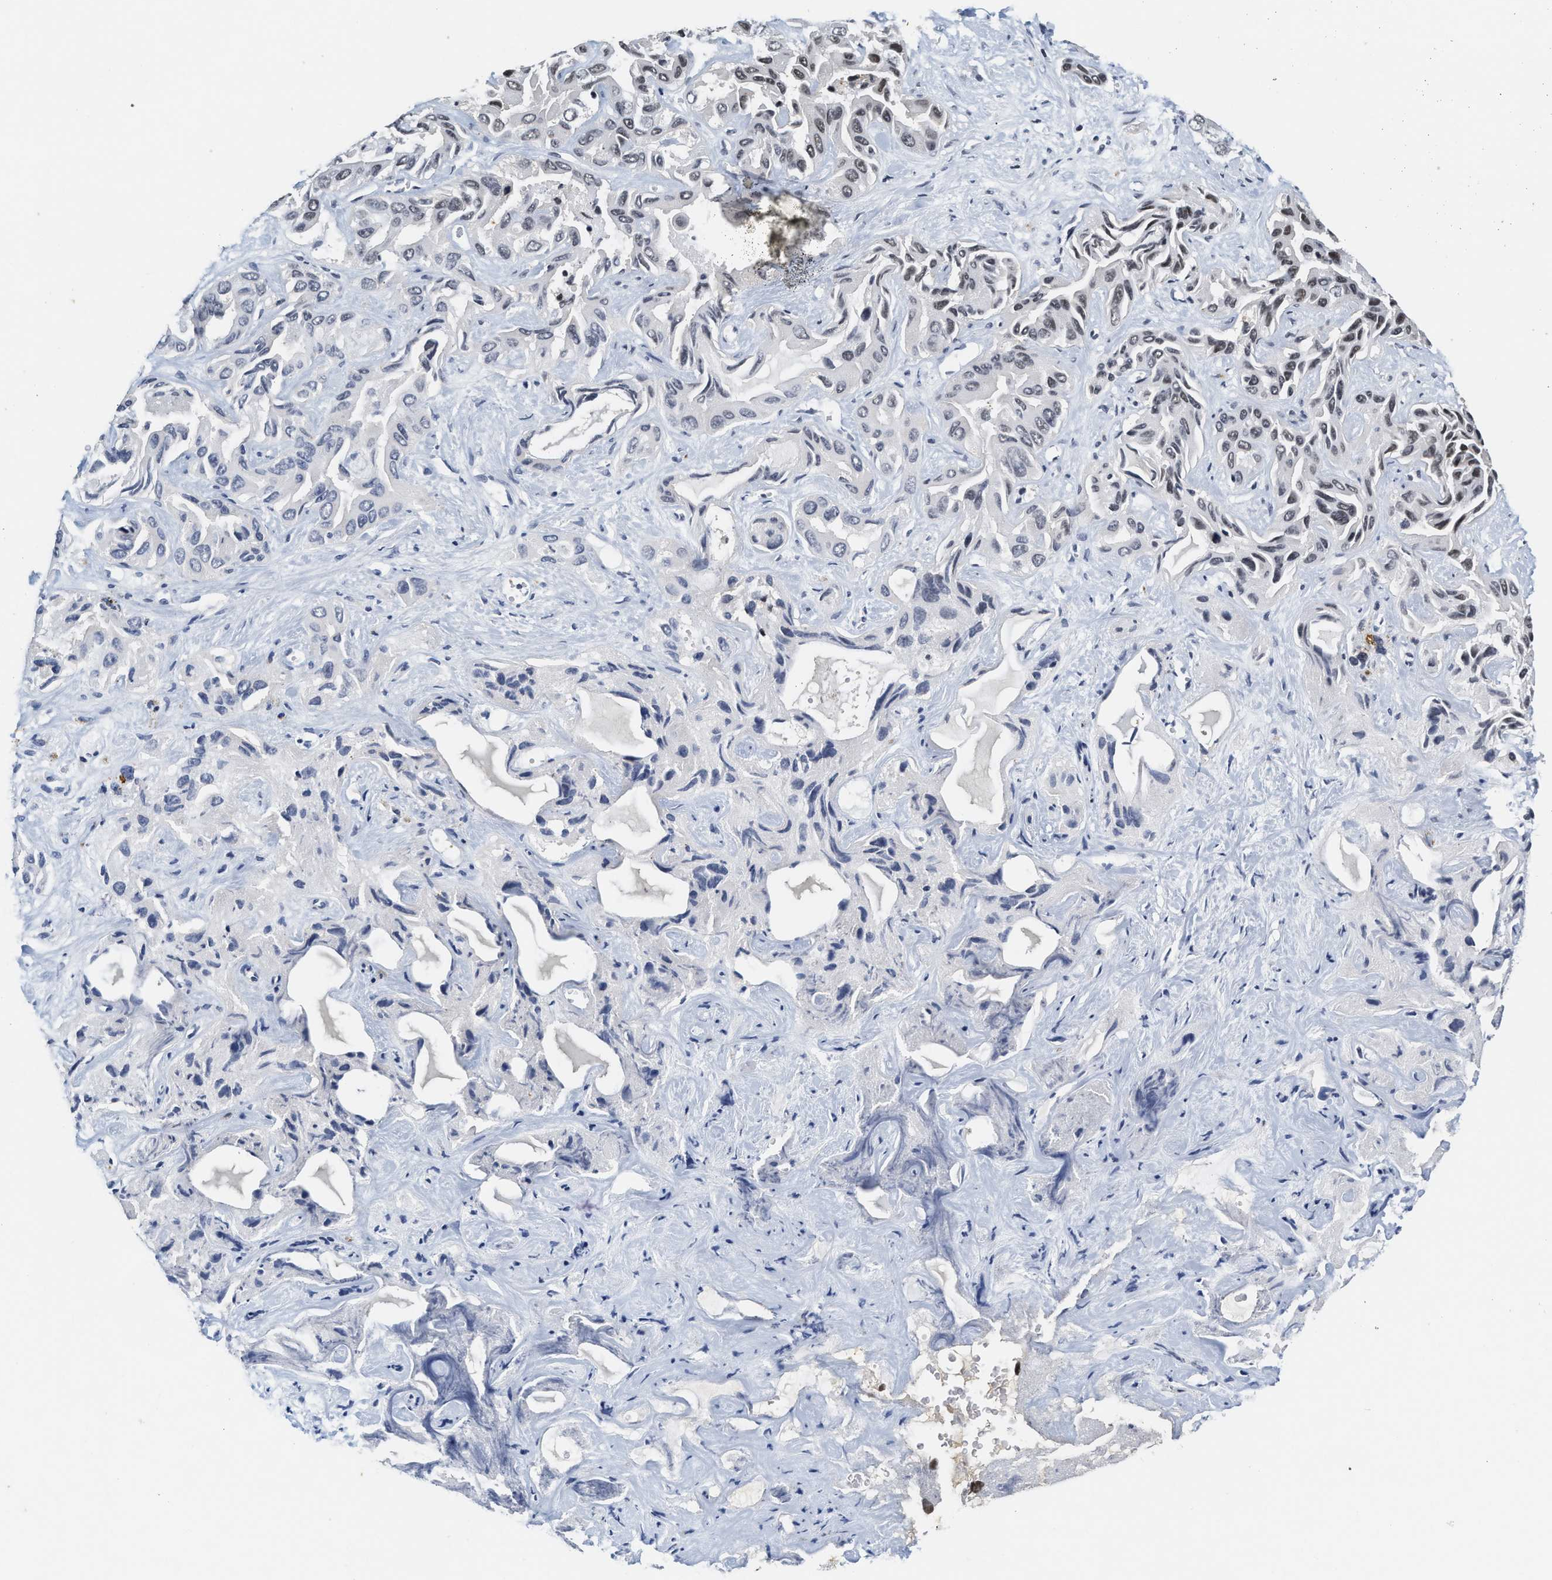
{"staining": {"intensity": "weak", "quantity": "<25%", "location": "nuclear"}, "tissue": "liver cancer", "cell_type": "Tumor cells", "image_type": "cancer", "snomed": [{"axis": "morphology", "description": "Cholangiocarcinoma"}, {"axis": "topography", "description": "Liver"}], "caption": "Human liver cancer stained for a protein using IHC demonstrates no staining in tumor cells.", "gene": "INIP", "patient": {"sex": "female", "age": 52}}